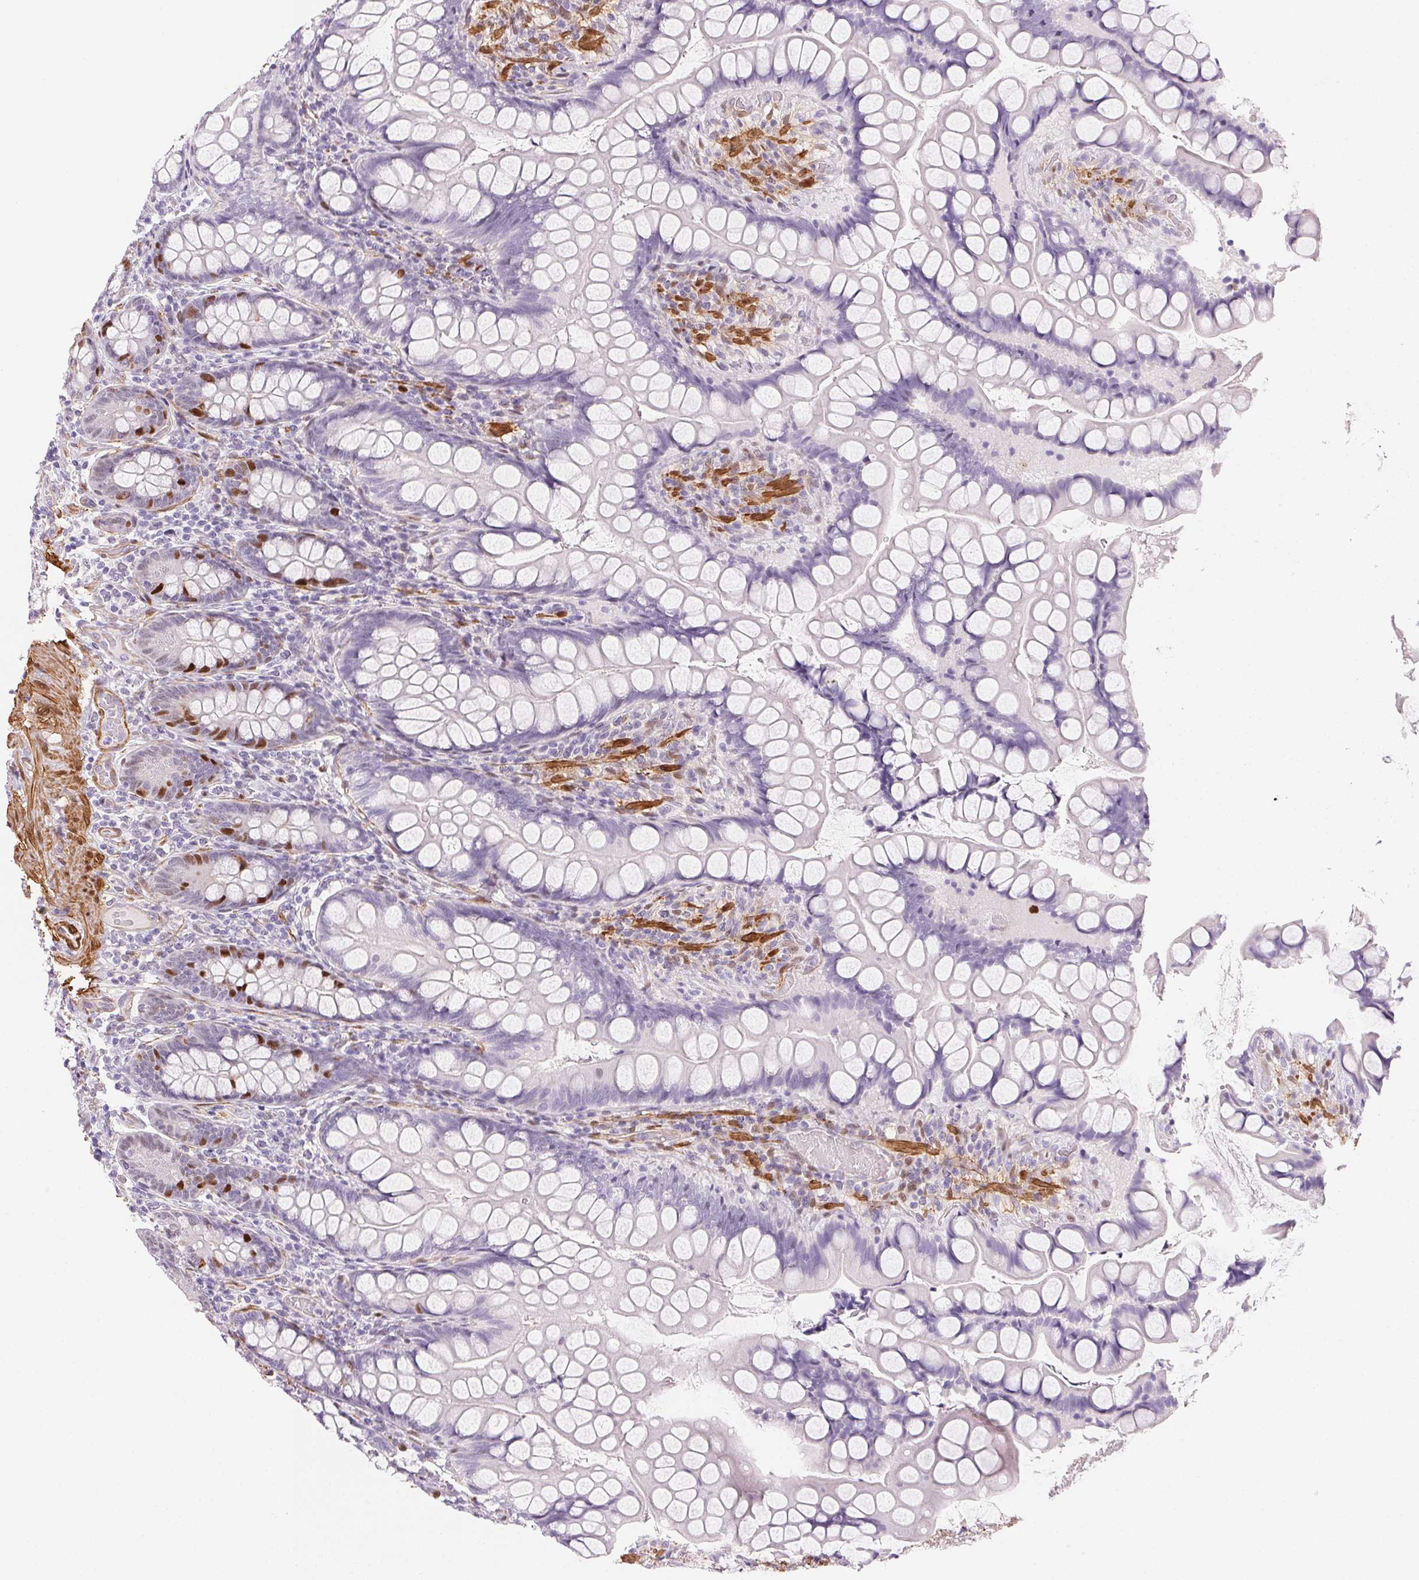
{"staining": {"intensity": "strong", "quantity": "<25%", "location": "nuclear"}, "tissue": "small intestine", "cell_type": "Glandular cells", "image_type": "normal", "snomed": [{"axis": "morphology", "description": "Normal tissue, NOS"}, {"axis": "topography", "description": "Small intestine"}], "caption": "This histopathology image displays normal small intestine stained with immunohistochemistry (IHC) to label a protein in brown. The nuclear of glandular cells show strong positivity for the protein. Nuclei are counter-stained blue.", "gene": "SMTN", "patient": {"sex": "male", "age": 70}}